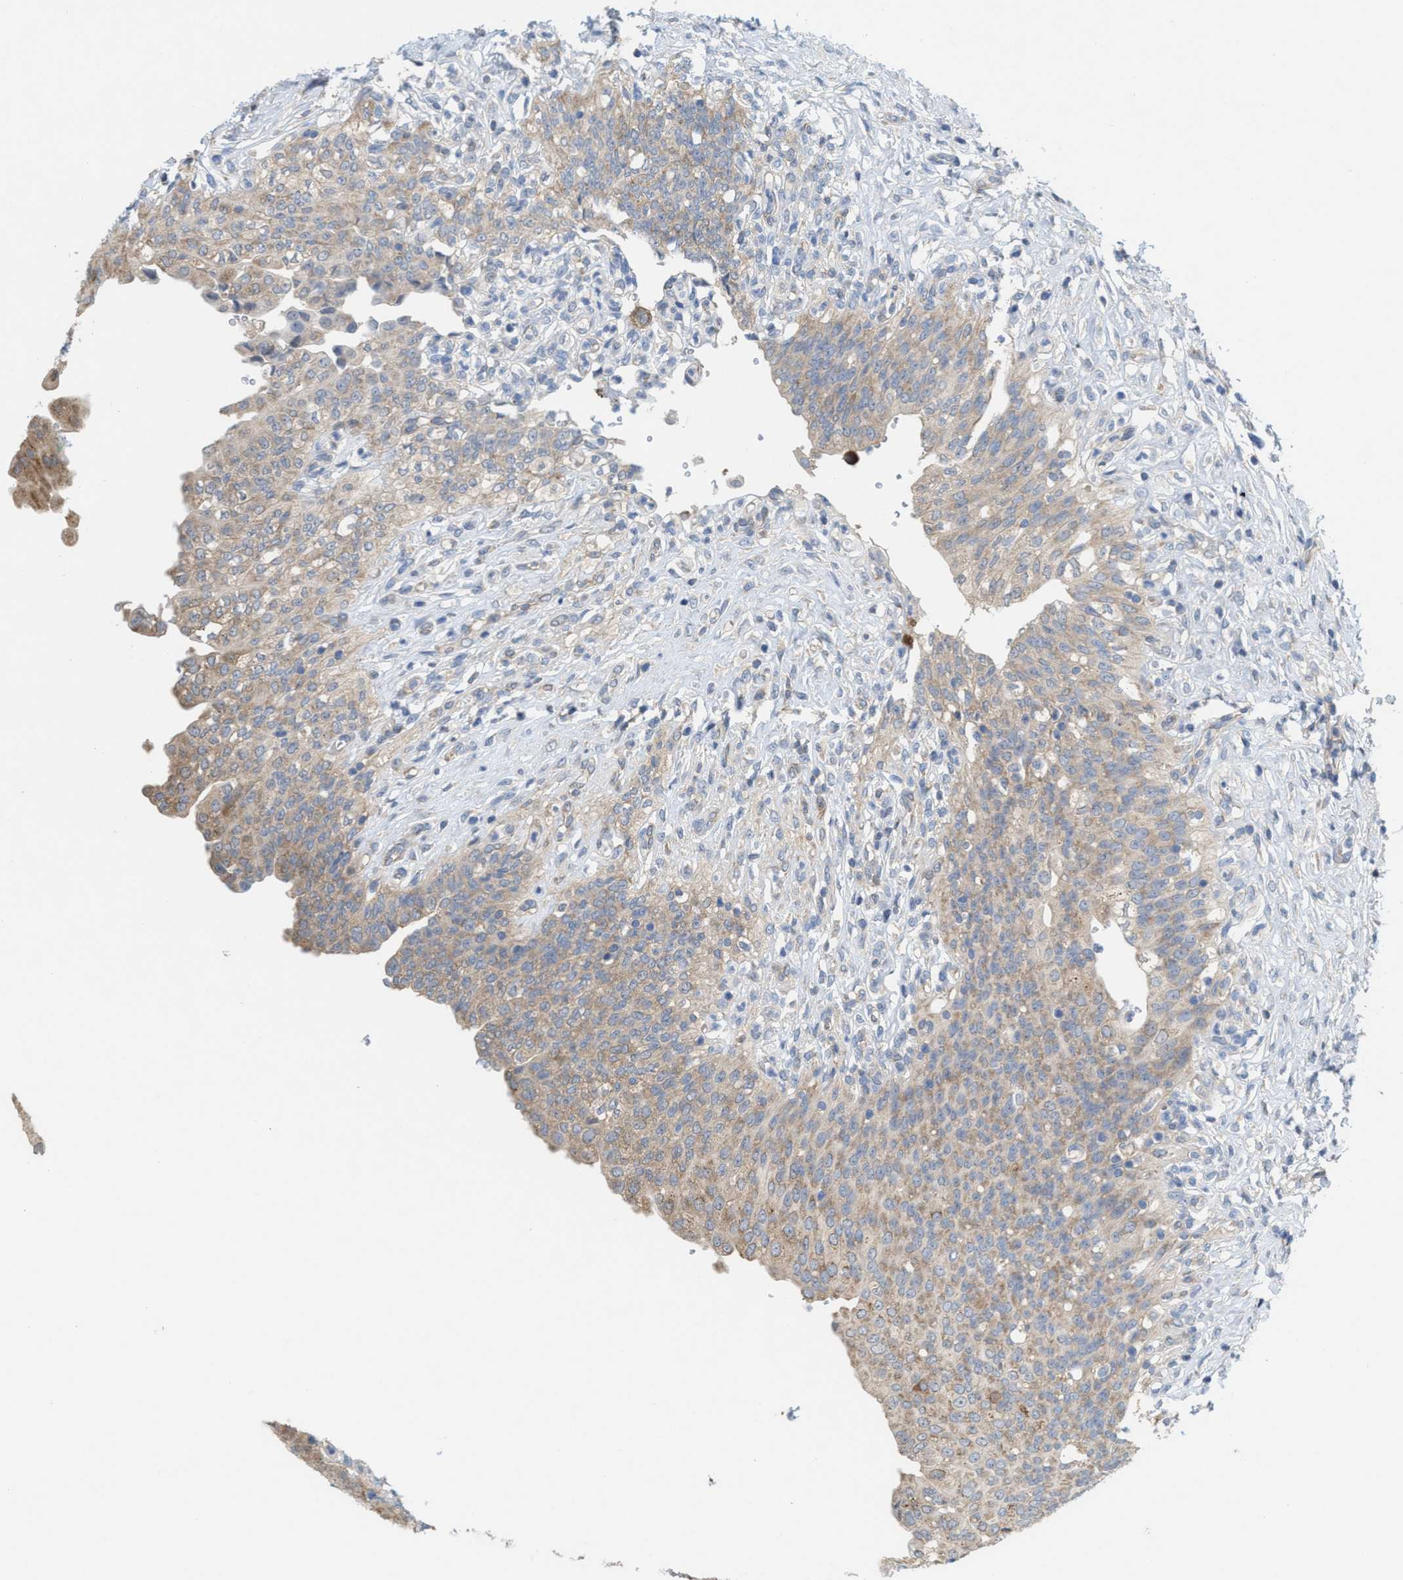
{"staining": {"intensity": "moderate", "quantity": ">75%", "location": "cytoplasmic/membranous"}, "tissue": "urinary bladder", "cell_type": "Urothelial cells", "image_type": "normal", "snomed": [{"axis": "morphology", "description": "Urothelial carcinoma, High grade"}, {"axis": "topography", "description": "Urinary bladder"}], "caption": "Immunohistochemistry (IHC) micrograph of benign urinary bladder: human urinary bladder stained using immunohistochemistry exhibits medium levels of moderate protein expression localized specifically in the cytoplasmic/membranous of urothelial cells, appearing as a cytoplasmic/membranous brown color.", "gene": "UBAP2", "patient": {"sex": "male", "age": 46}}